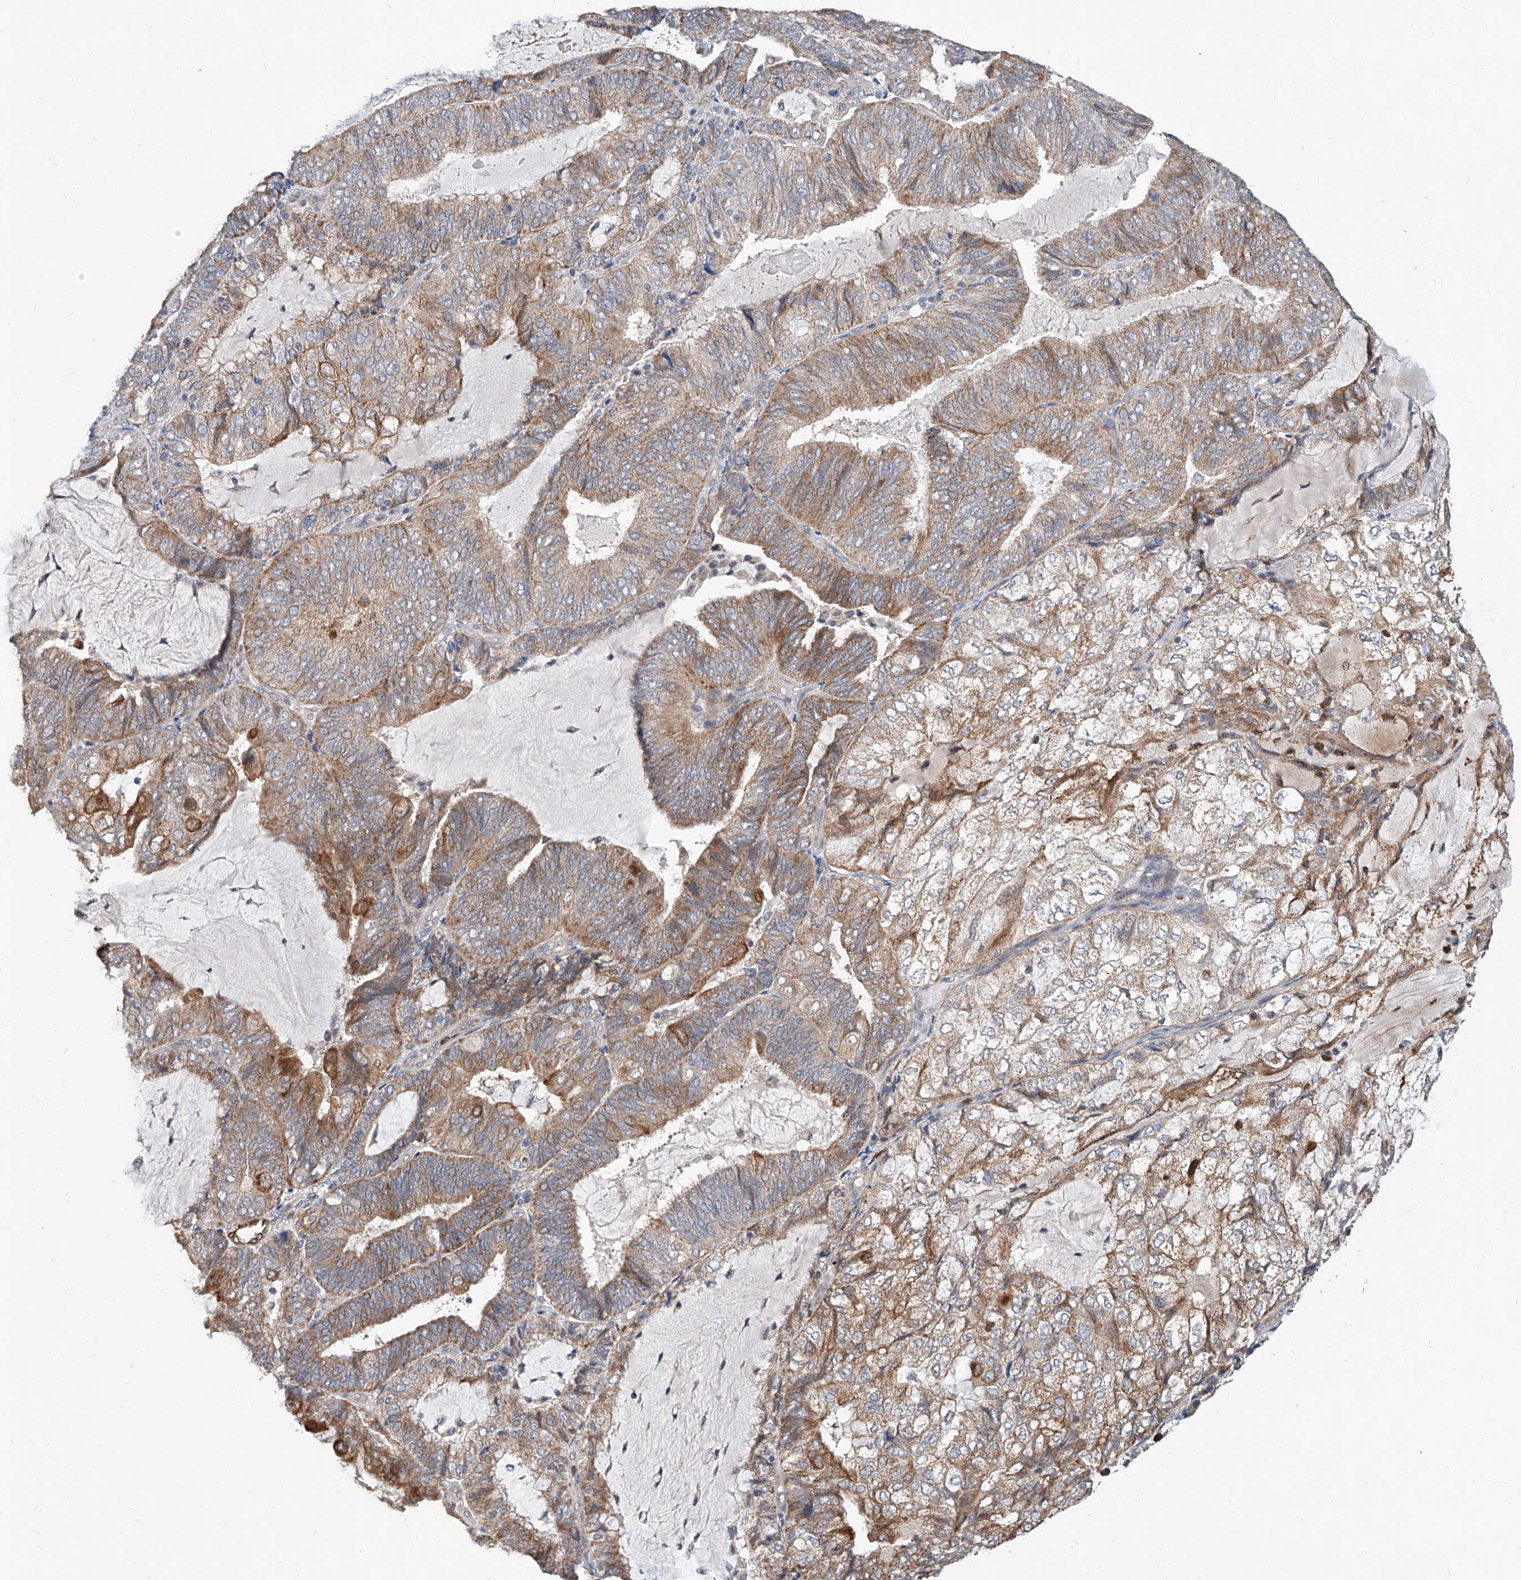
{"staining": {"intensity": "moderate", "quantity": ">75%", "location": "cytoplasmic/membranous"}, "tissue": "endometrial cancer", "cell_type": "Tumor cells", "image_type": "cancer", "snomed": [{"axis": "morphology", "description": "Adenocarcinoma, NOS"}, {"axis": "topography", "description": "Endometrium"}], "caption": "Approximately >75% of tumor cells in endometrial adenocarcinoma display moderate cytoplasmic/membranous protein staining as visualized by brown immunohistochemical staining.", "gene": "MFSD4B", "patient": {"sex": "female", "age": 81}}